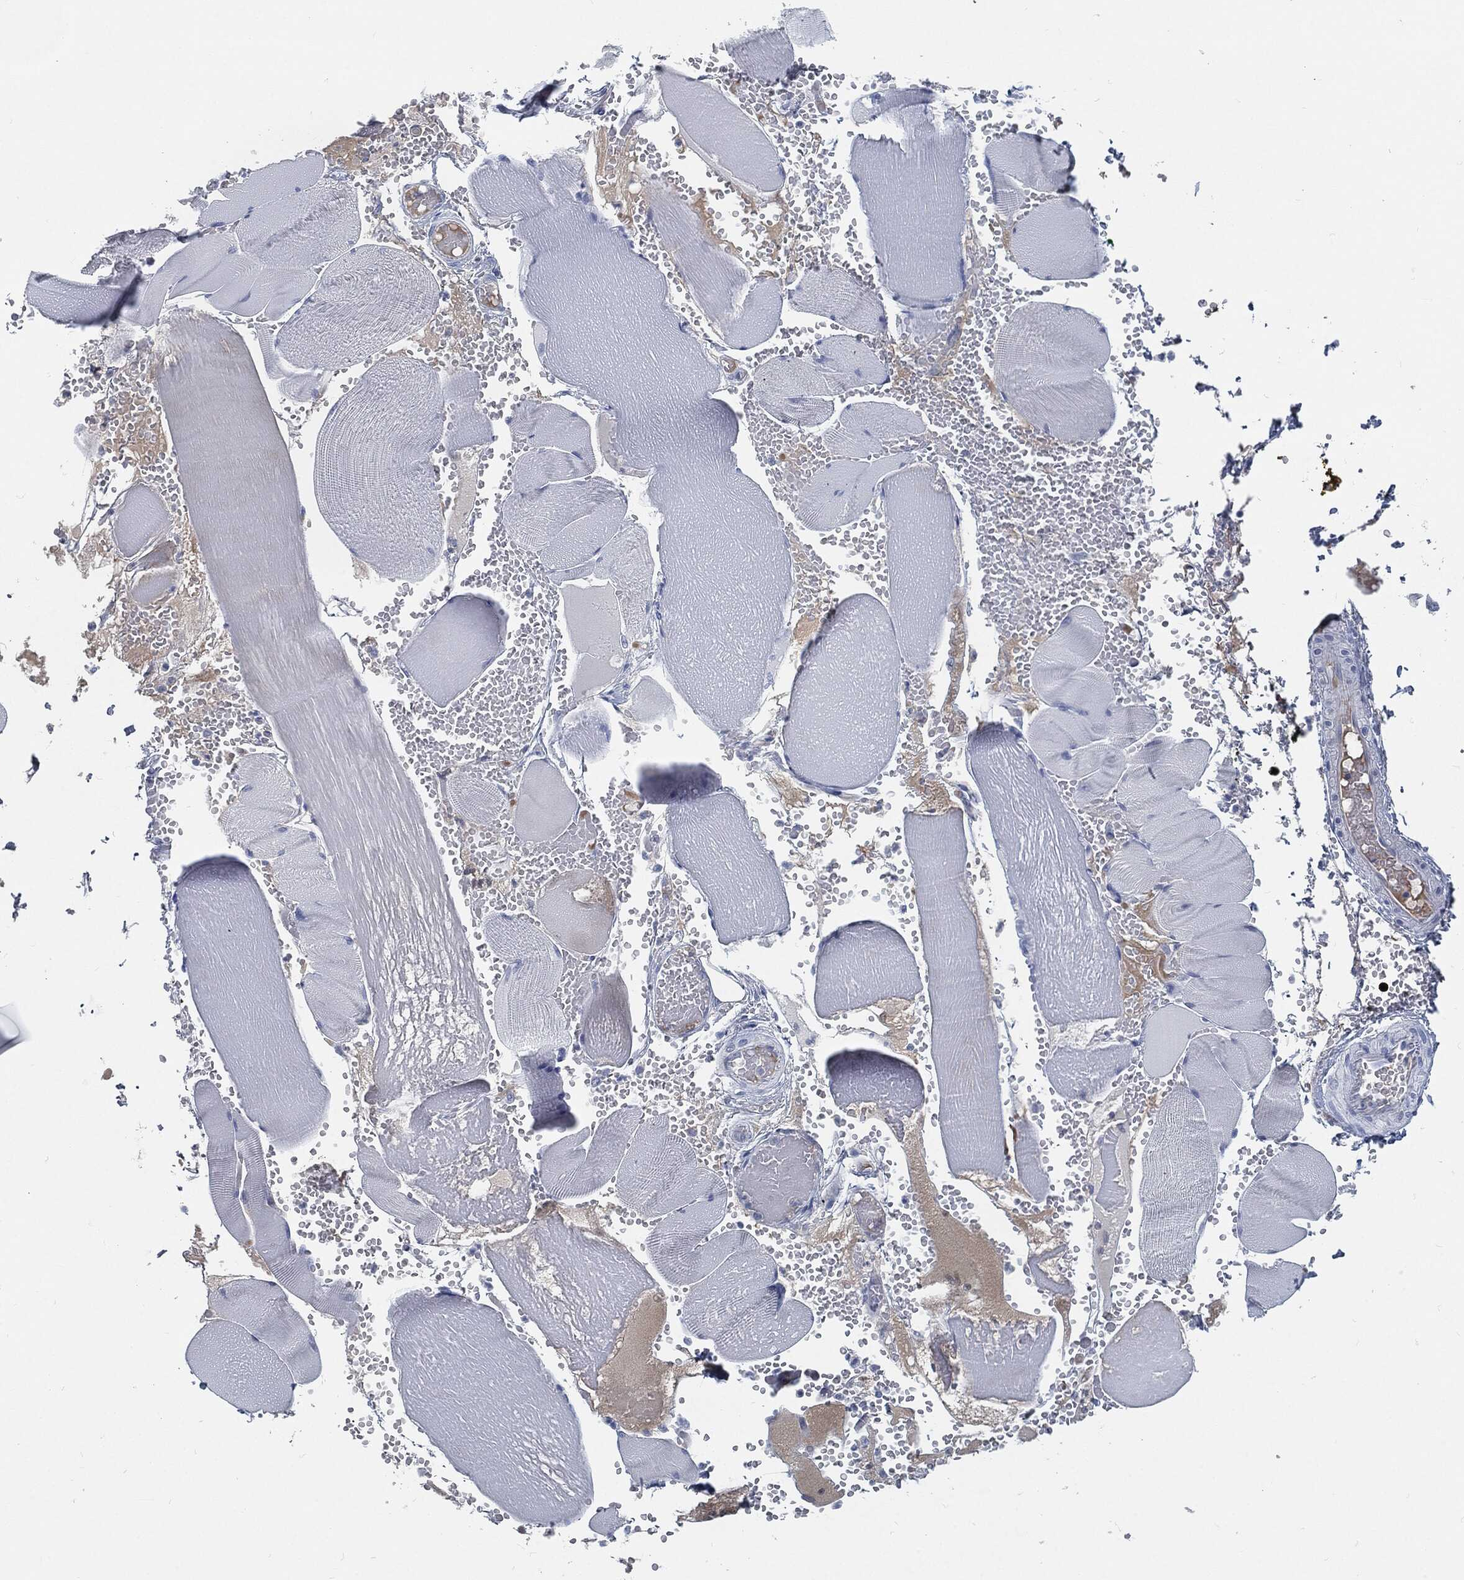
{"staining": {"intensity": "negative", "quantity": "none", "location": "none"}, "tissue": "skeletal muscle", "cell_type": "Myocytes", "image_type": "normal", "snomed": [{"axis": "morphology", "description": "Normal tissue, NOS"}, {"axis": "topography", "description": "Skeletal muscle"}], "caption": "There is no significant positivity in myocytes of skeletal muscle. (DAB (3,3'-diaminobenzidine) IHC visualized using brightfield microscopy, high magnification).", "gene": "MST1", "patient": {"sex": "male", "age": 56}}